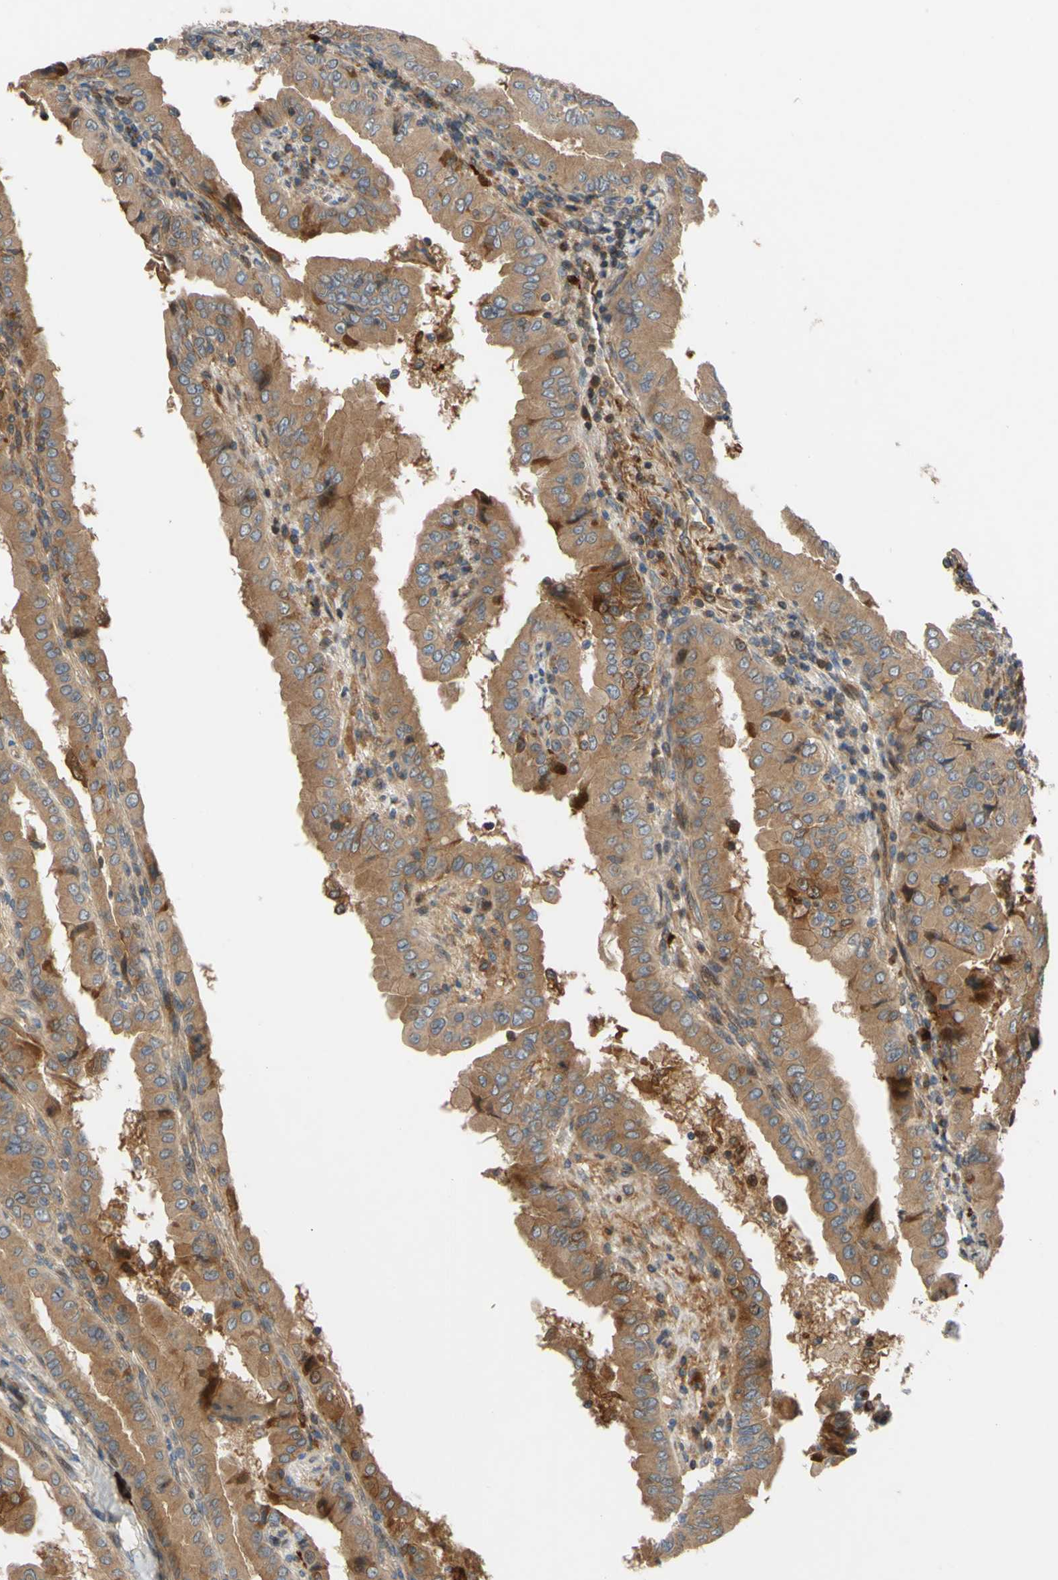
{"staining": {"intensity": "moderate", "quantity": ">75%", "location": "cytoplasmic/membranous"}, "tissue": "thyroid cancer", "cell_type": "Tumor cells", "image_type": "cancer", "snomed": [{"axis": "morphology", "description": "Papillary adenocarcinoma, NOS"}, {"axis": "topography", "description": "Thyroid gland"}], "caption": "Protein staining displays moderate cytoplasmic/membranous staining in about >75% of tumor cells in thyroid cancer (papillary adenocarcinoma).", "gene": "SPTLC1", "patient": {"sex": "male", "age": 33}}